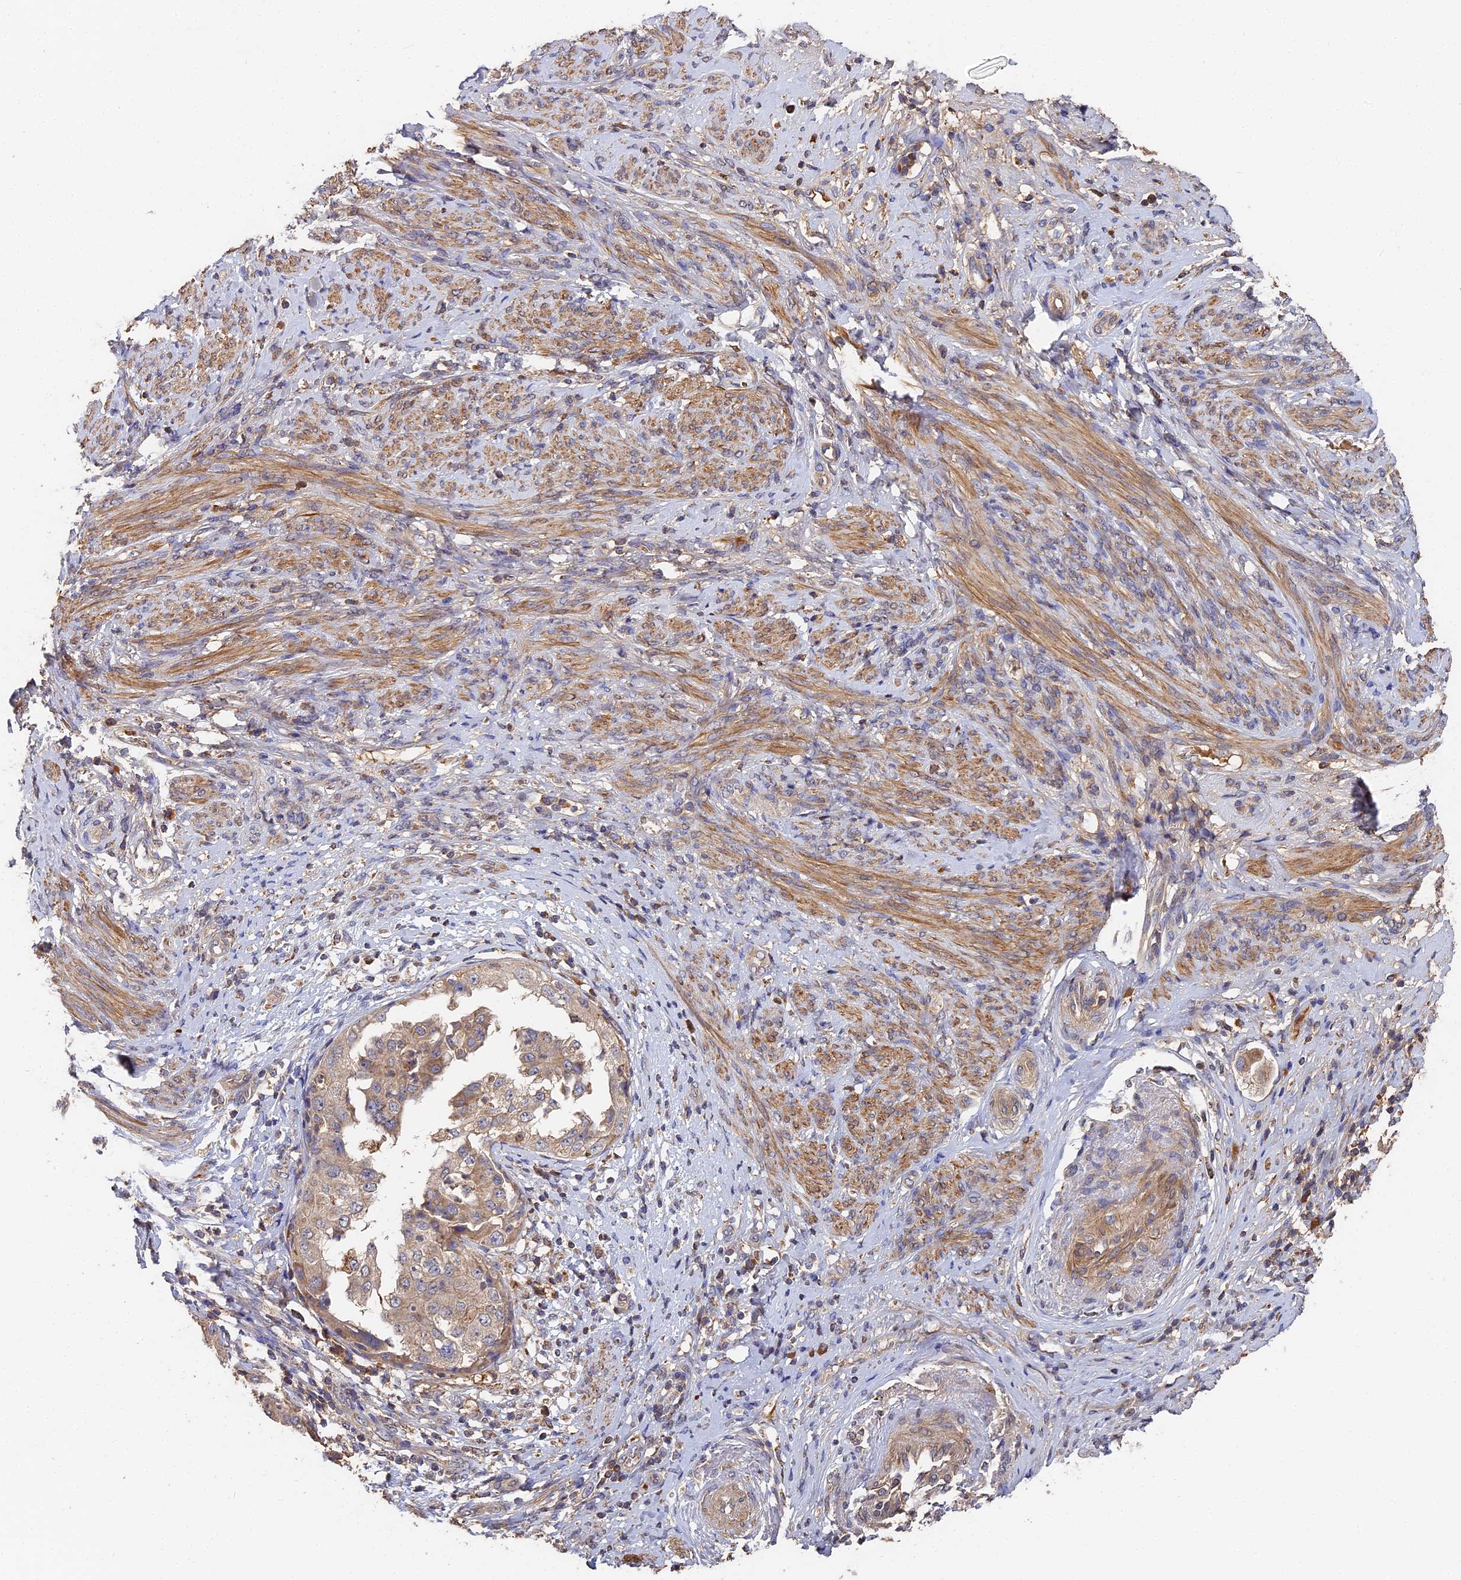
{"staining": {"intensity": "weak", "quantity": ">75%", "location": "cytoplasmic/membranous"}, "tissue": "endometrial cancer", "cell_type": "Tumor cells", "image_type": "cancer", "snomed": [{"axis": "morphology", "description": "Adenocarcinoma, NOS"}, {"axis": "topography", "description": "Endometrium"}], "caption": "Human endometrial adenocarcinoma stained with a brown dye displays weak cytoplasmic/membranous positive staining in about >75% of tumor cells.", "gene": "DHRS11", "patient": {"sex": "female", "age": 85}}